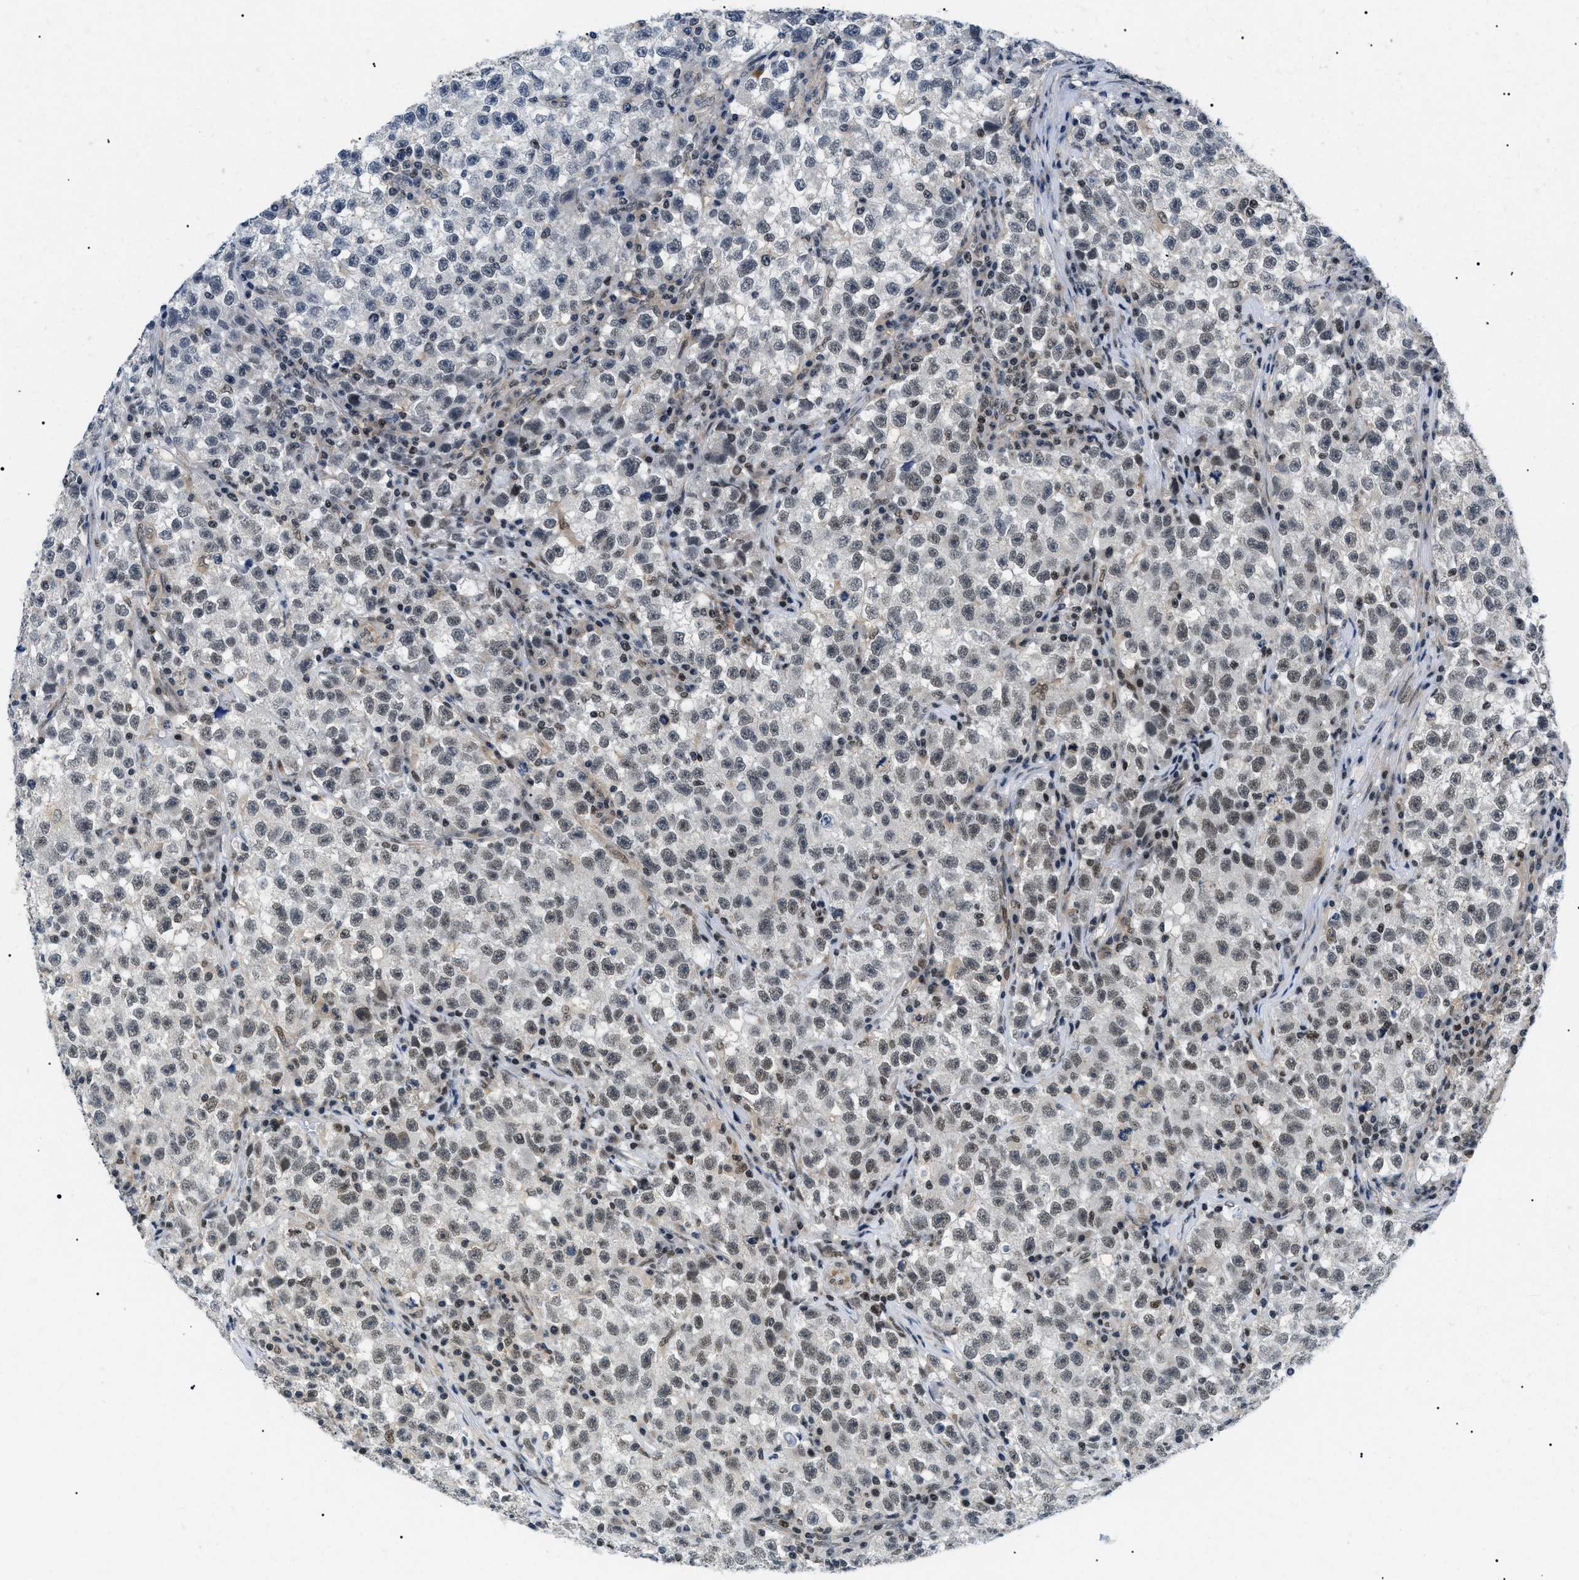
{"staining": {"intensity": "weak", "quantity": "<25%", "location": "nuclear"}, "tissue": "testis cancer", "cell_type": "Tumor cells", "image_type": "cancer", "snomed": [{"axis": "morphology", "description": "Seminoma, NOS"}, {"axis": "topography", "description": "Testis"}], "caption": "The image exhibits no staining of tumor cells in testis seminoma. (DAB (3,3'-diaminobenzidine) immunohistochemistry (IHC), high magnification).", "gene": "RBM15", "patient": {"sex": "male", "age": 22}}